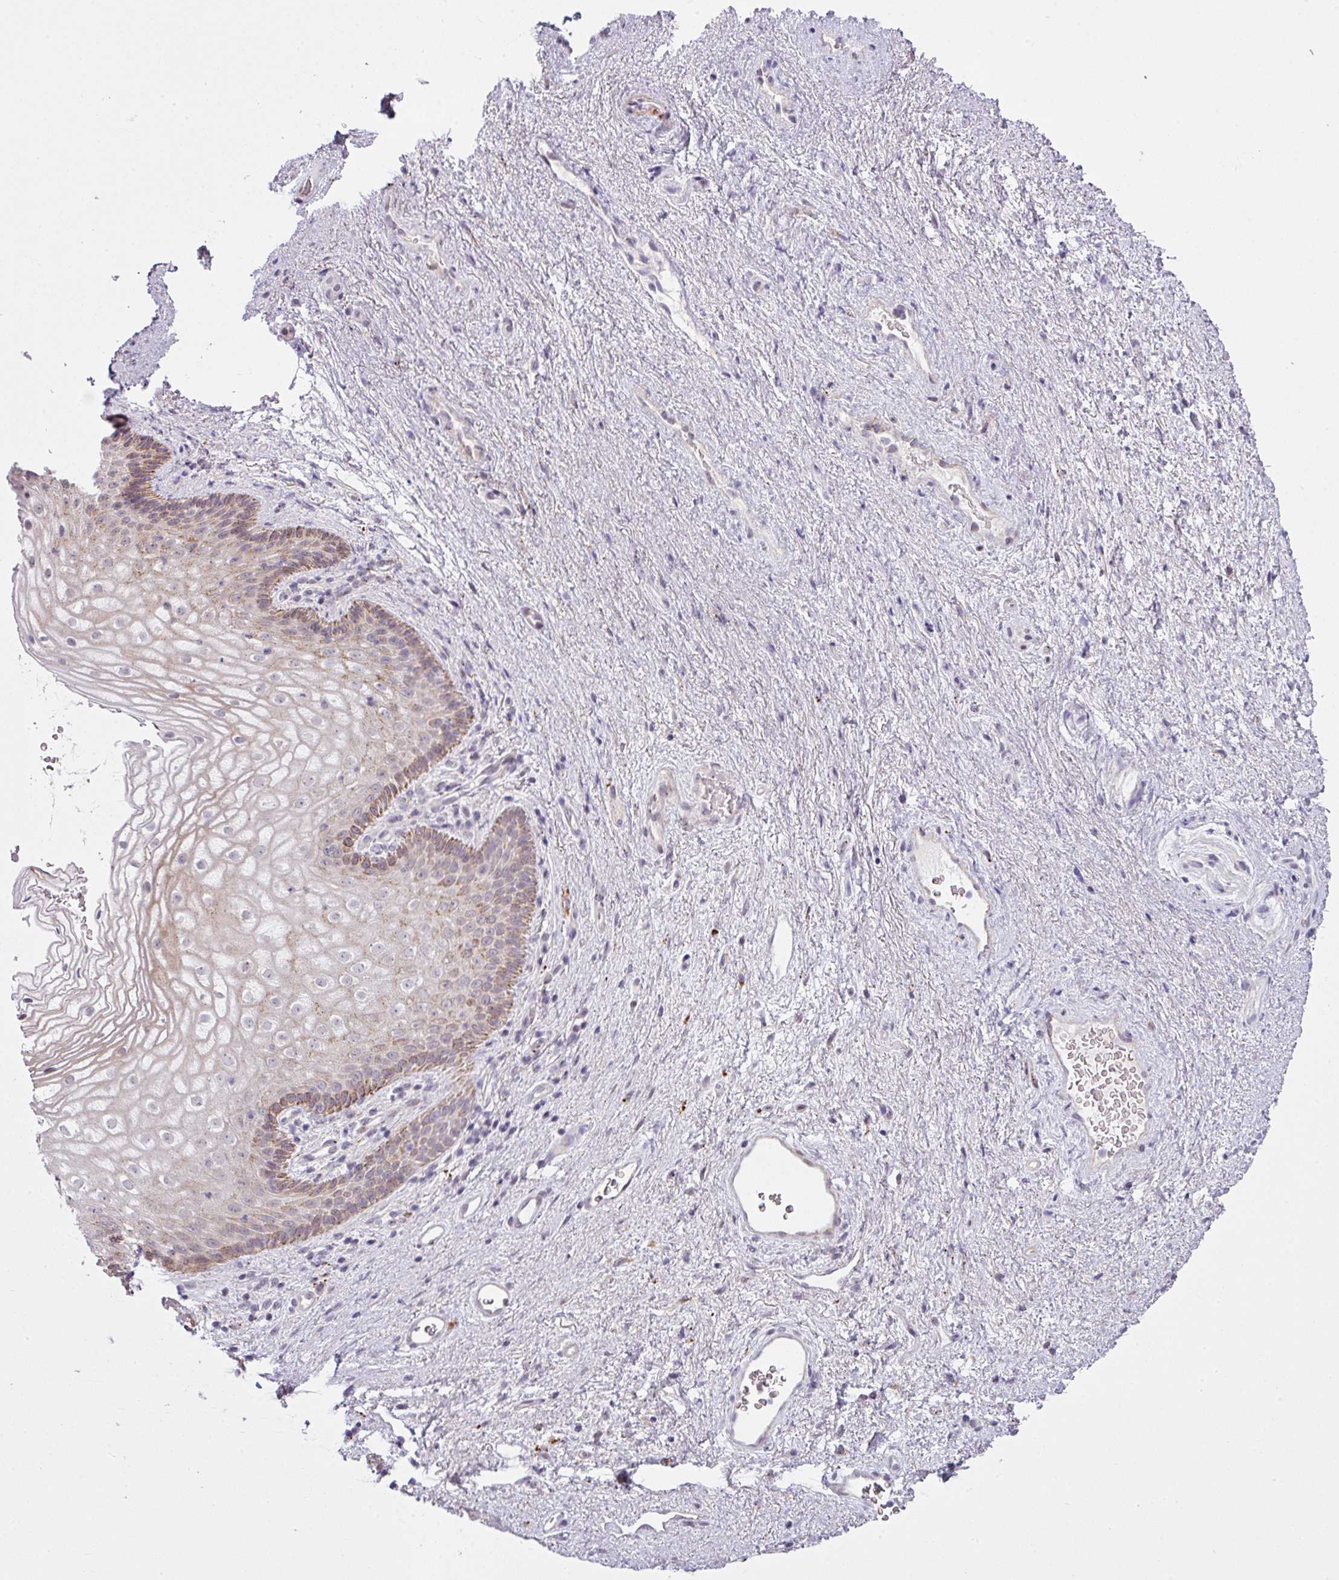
{"staining": {"intensity": "moderate", "quantity": "25%-75%", "location": "cytoplasmic/membranous"}, "tissue": "vagina", "cell_type": "Squamous epithelial cells", "image_type": "normal", "snomed": [{"axis": "morphology", "description": "Normal tissue, NOS"}, {"axis": "topography", "description": "Vagina"}], "caption": "Moderate cytoplasmic/membranous protein staining is appreciated in approximately 25%-75% of squamous epithelial cells in vagina. Immunohistochemistry stains the protein in brown and the nuclei are stained blue.", "gene": "MAP7D2", "patient": {"sex": "female", "age": 47}}